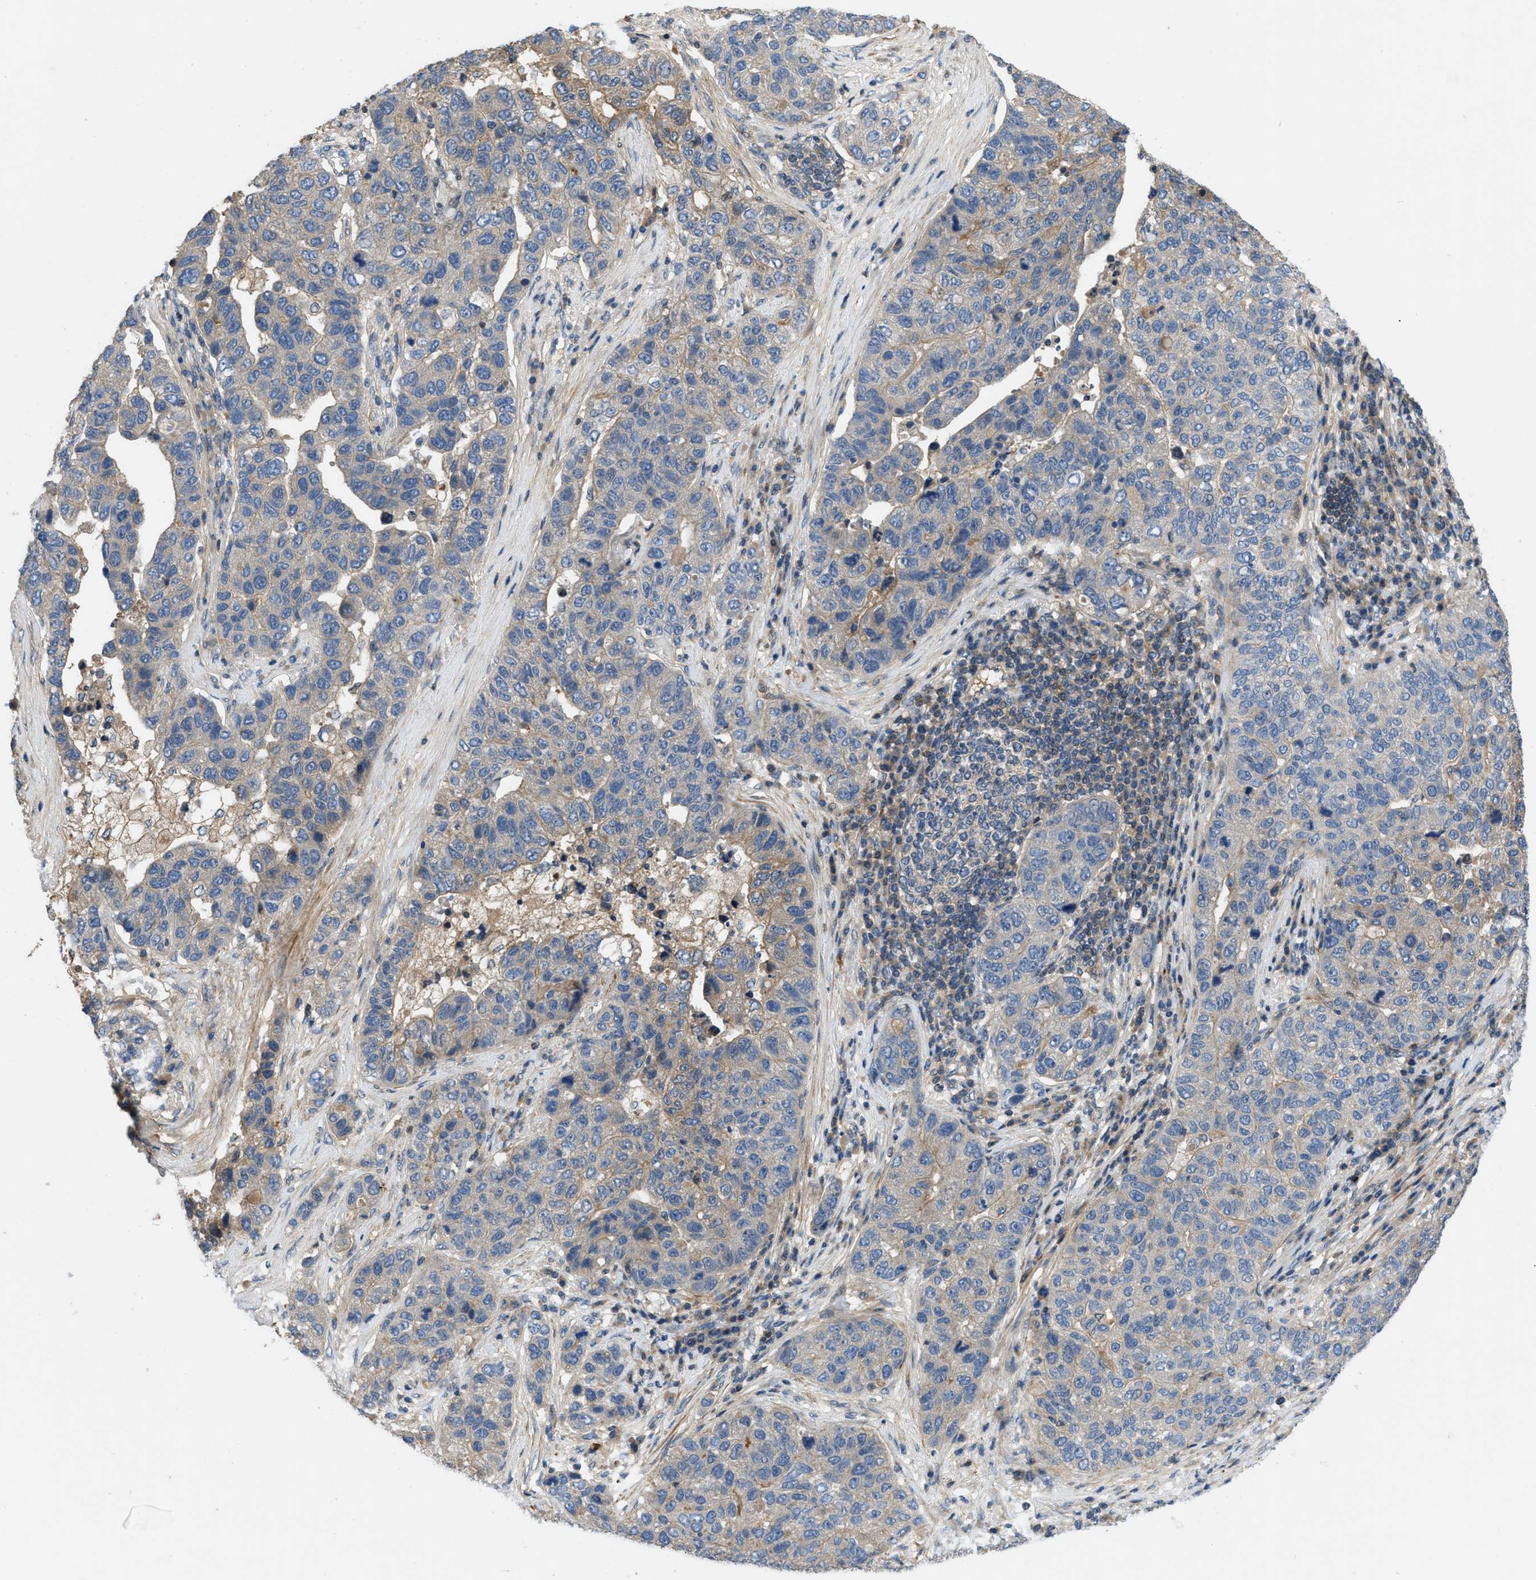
{"staining": {"intensity": "weak", "quantity": "<25%", "location": "cytoplasmic/membranous"}, "tissue": "pancreatic cancer", "cell_type": "Tumor cells", "image_type": "cancer", "snomed": [{"axis": "morphology", "description": "Adenocarcinoma, NOS"}, {"axis": "topography", "description": "Pancreas"}], "caption": "Photomicrograph shows no protein expression in tumor cells of pancreatic adenocarcinoma tissue.", "gene": "GPR31", "patient": {"sex": "female", "age": 61}}